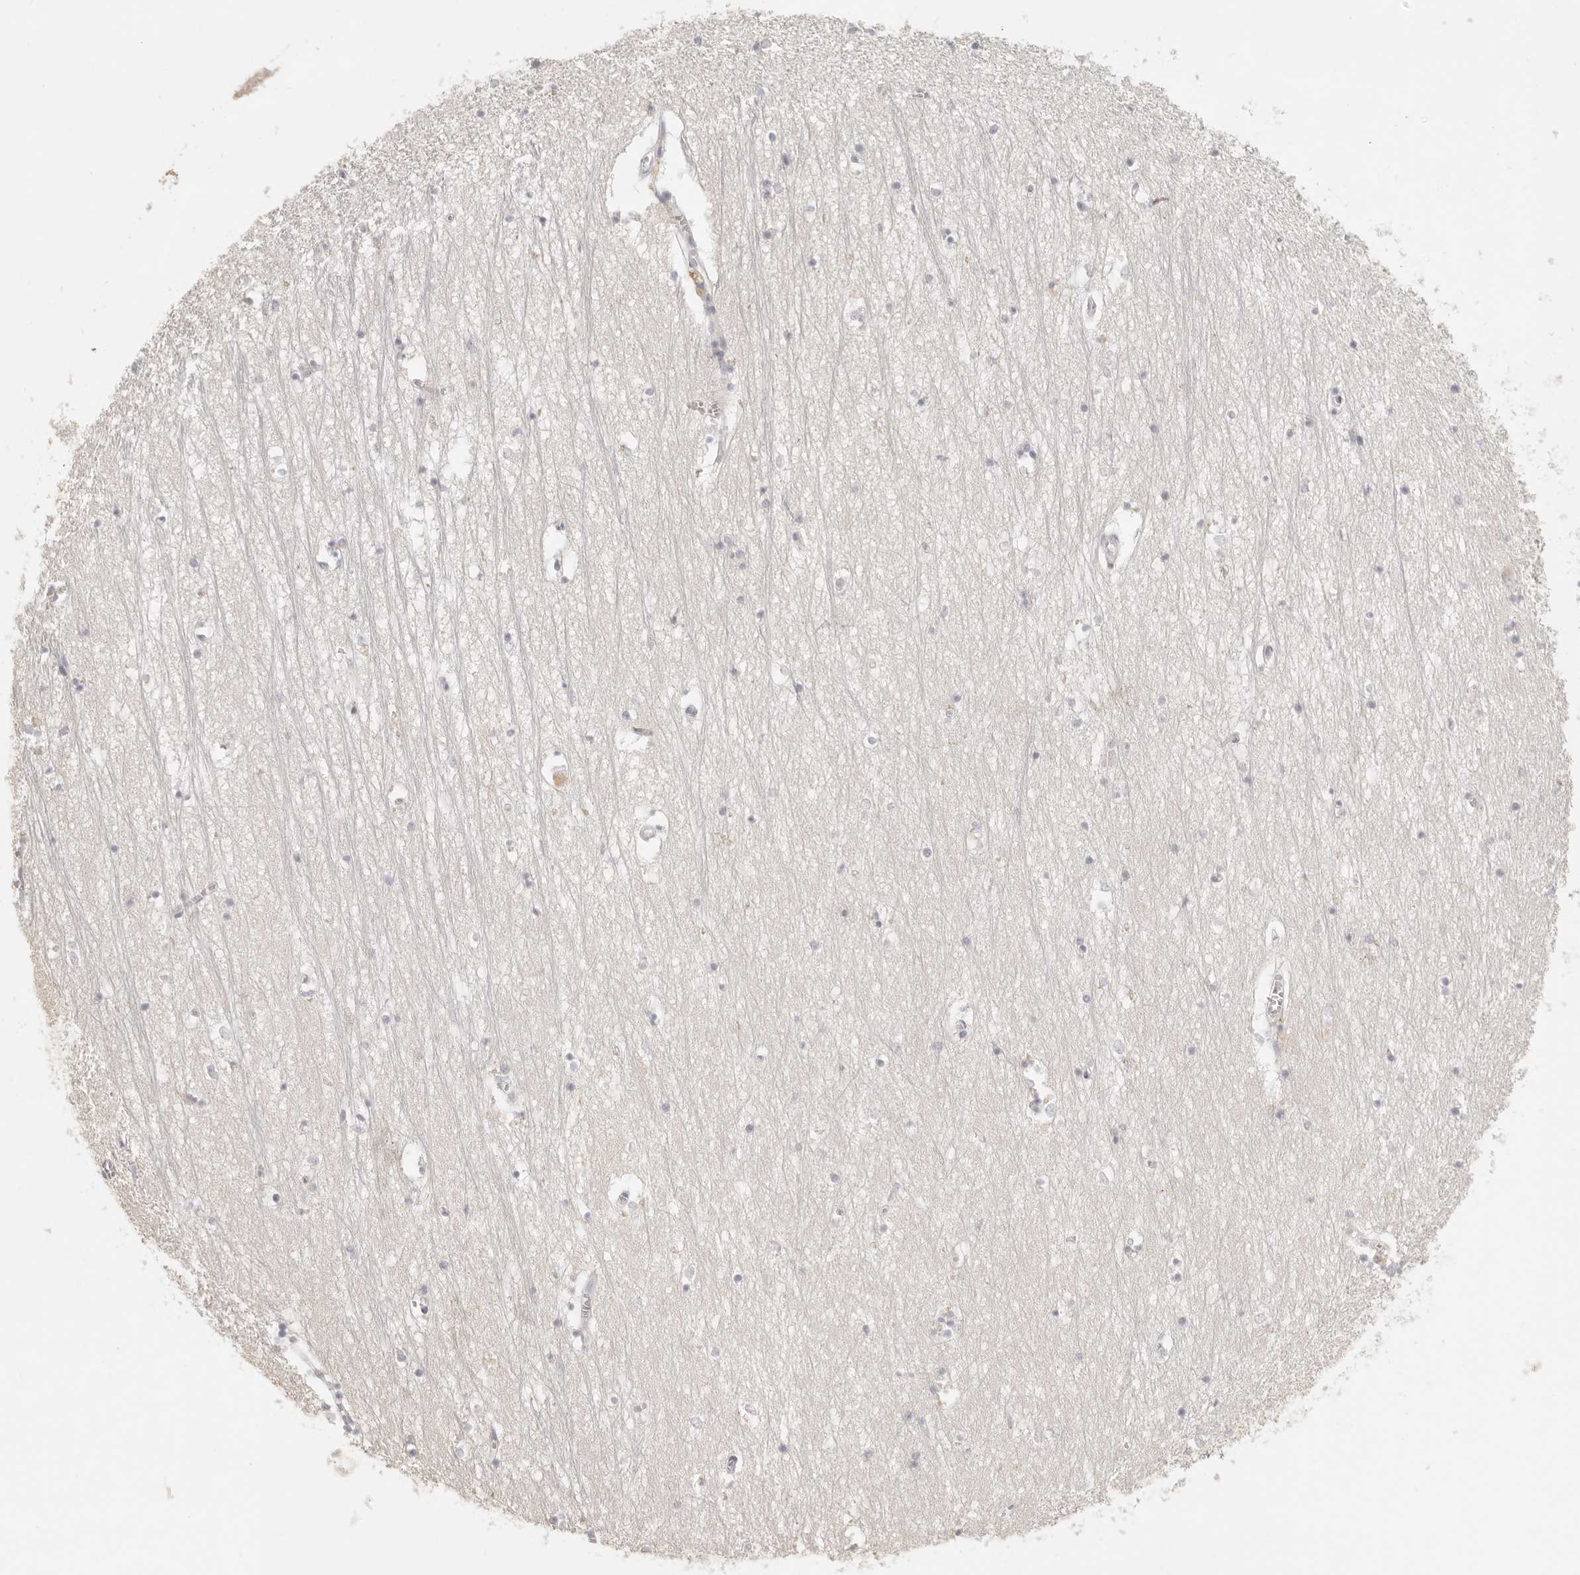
{"staining": {"intensity": "negative", "quantity": "none", "location": "none"}, "tissue": "hippocampus", "cell_type": "Glial cells", "image_type": "normal", "snomed": [{"axis": "morphology", "description": "Normal tissue, NOS"}, {"axis": "topography", "description": "Hippocampus"}], "caption": "A high-resolution micrograph shows immunohistochemistry staining of benign hippocampus, which shows no significant expression in glial cells. (DAB (3,3'-diaminobenzidine) IHC visualized using brightfield microscopy, high magnification).", "gene": "RXFP1", "patient": {"sex": "male", "age": 70}}